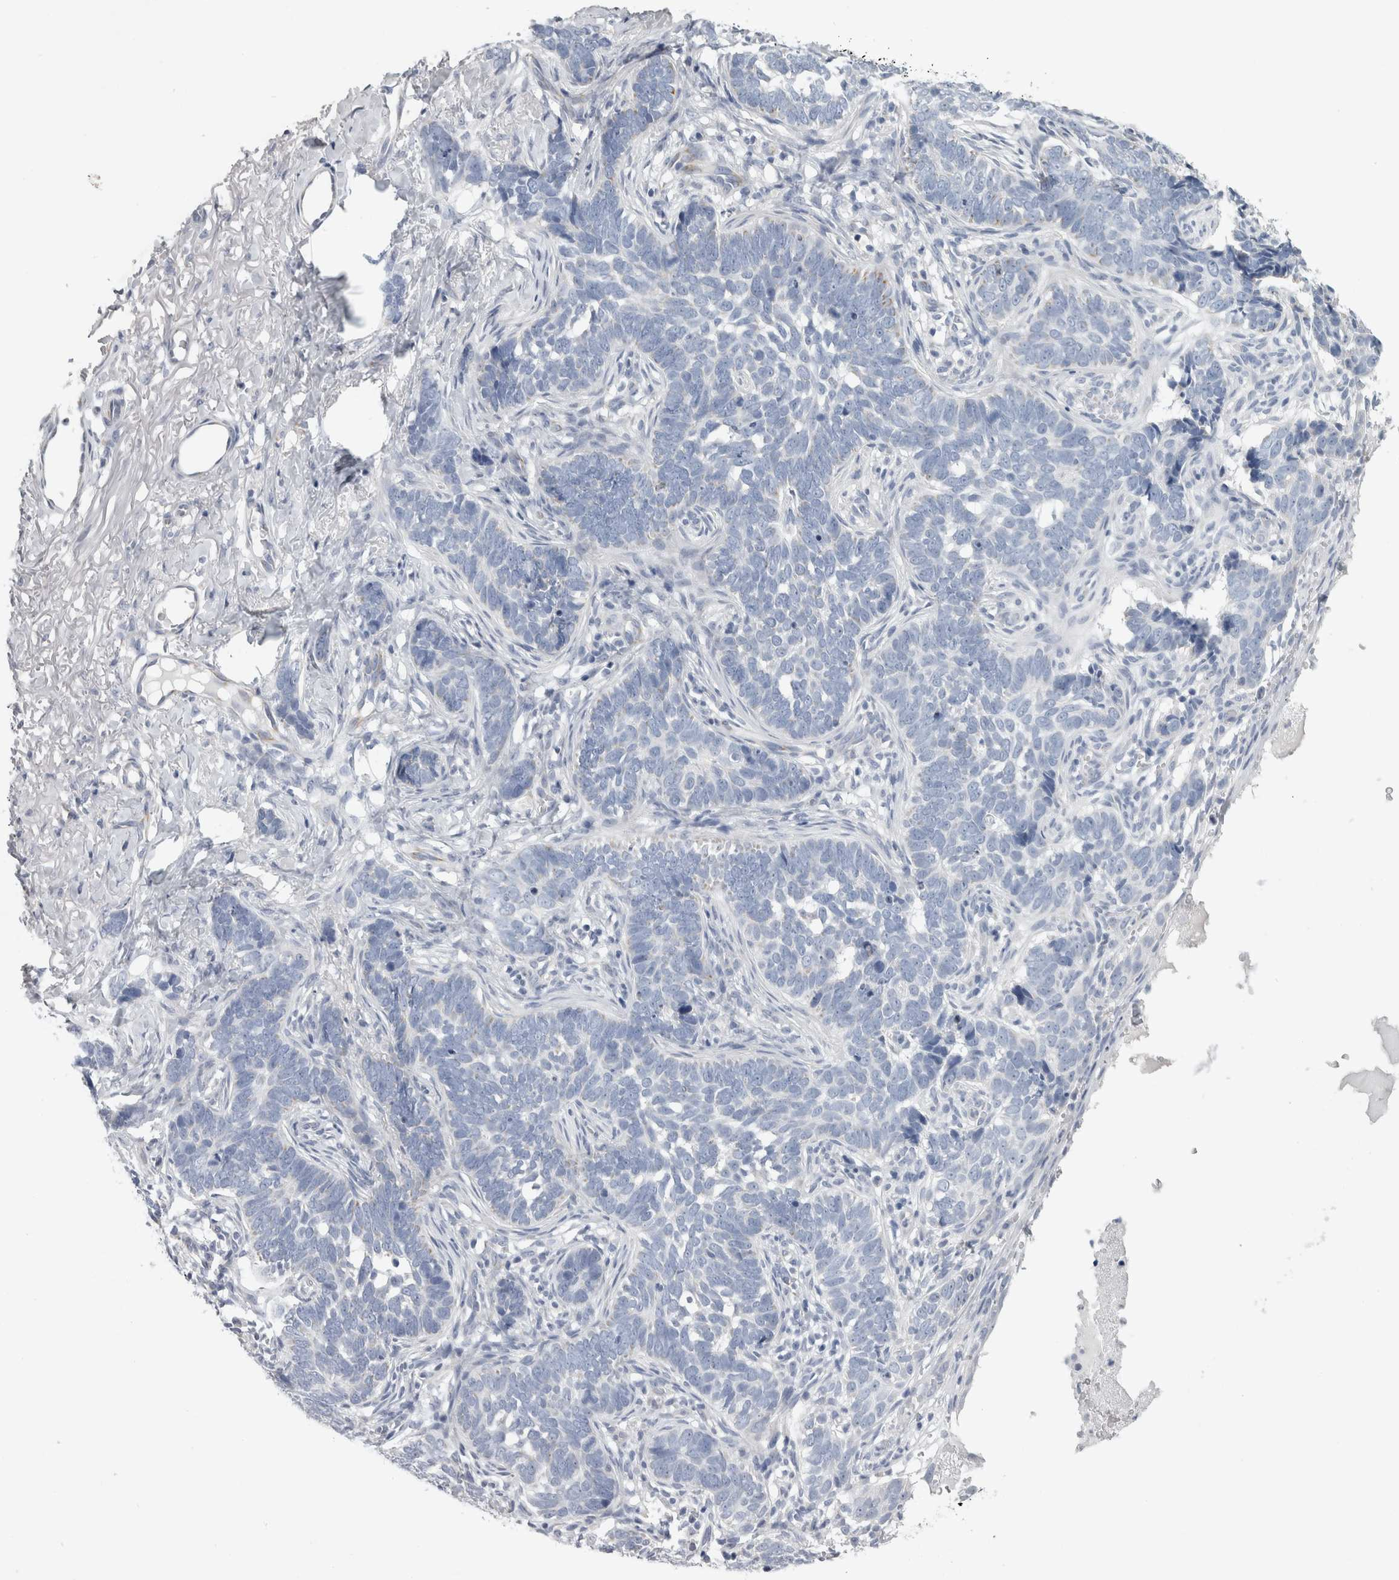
{"staining": {"intensity": "negative", "quantity": "none", "location": "none"}, "tissue": "skin cancer", "cell_type": "Tumor cells", "image_type": "cancer", "snomed": [{"axis": "morphology", "description": "Normal tissue, NOS"}, {"axis": "morphology", "description": "Basal cell carcinoma"}, {"axis": "topography", "description": "Skin"}], "caption": "Immunohistochemistry (IHC) micrograph of neoplastic tissue: human skin cancer stained with DAB displays no significant protein expression in tumor cells.", "gene": "FXYD7", "patient": {"sex": "male", "age": 77}}